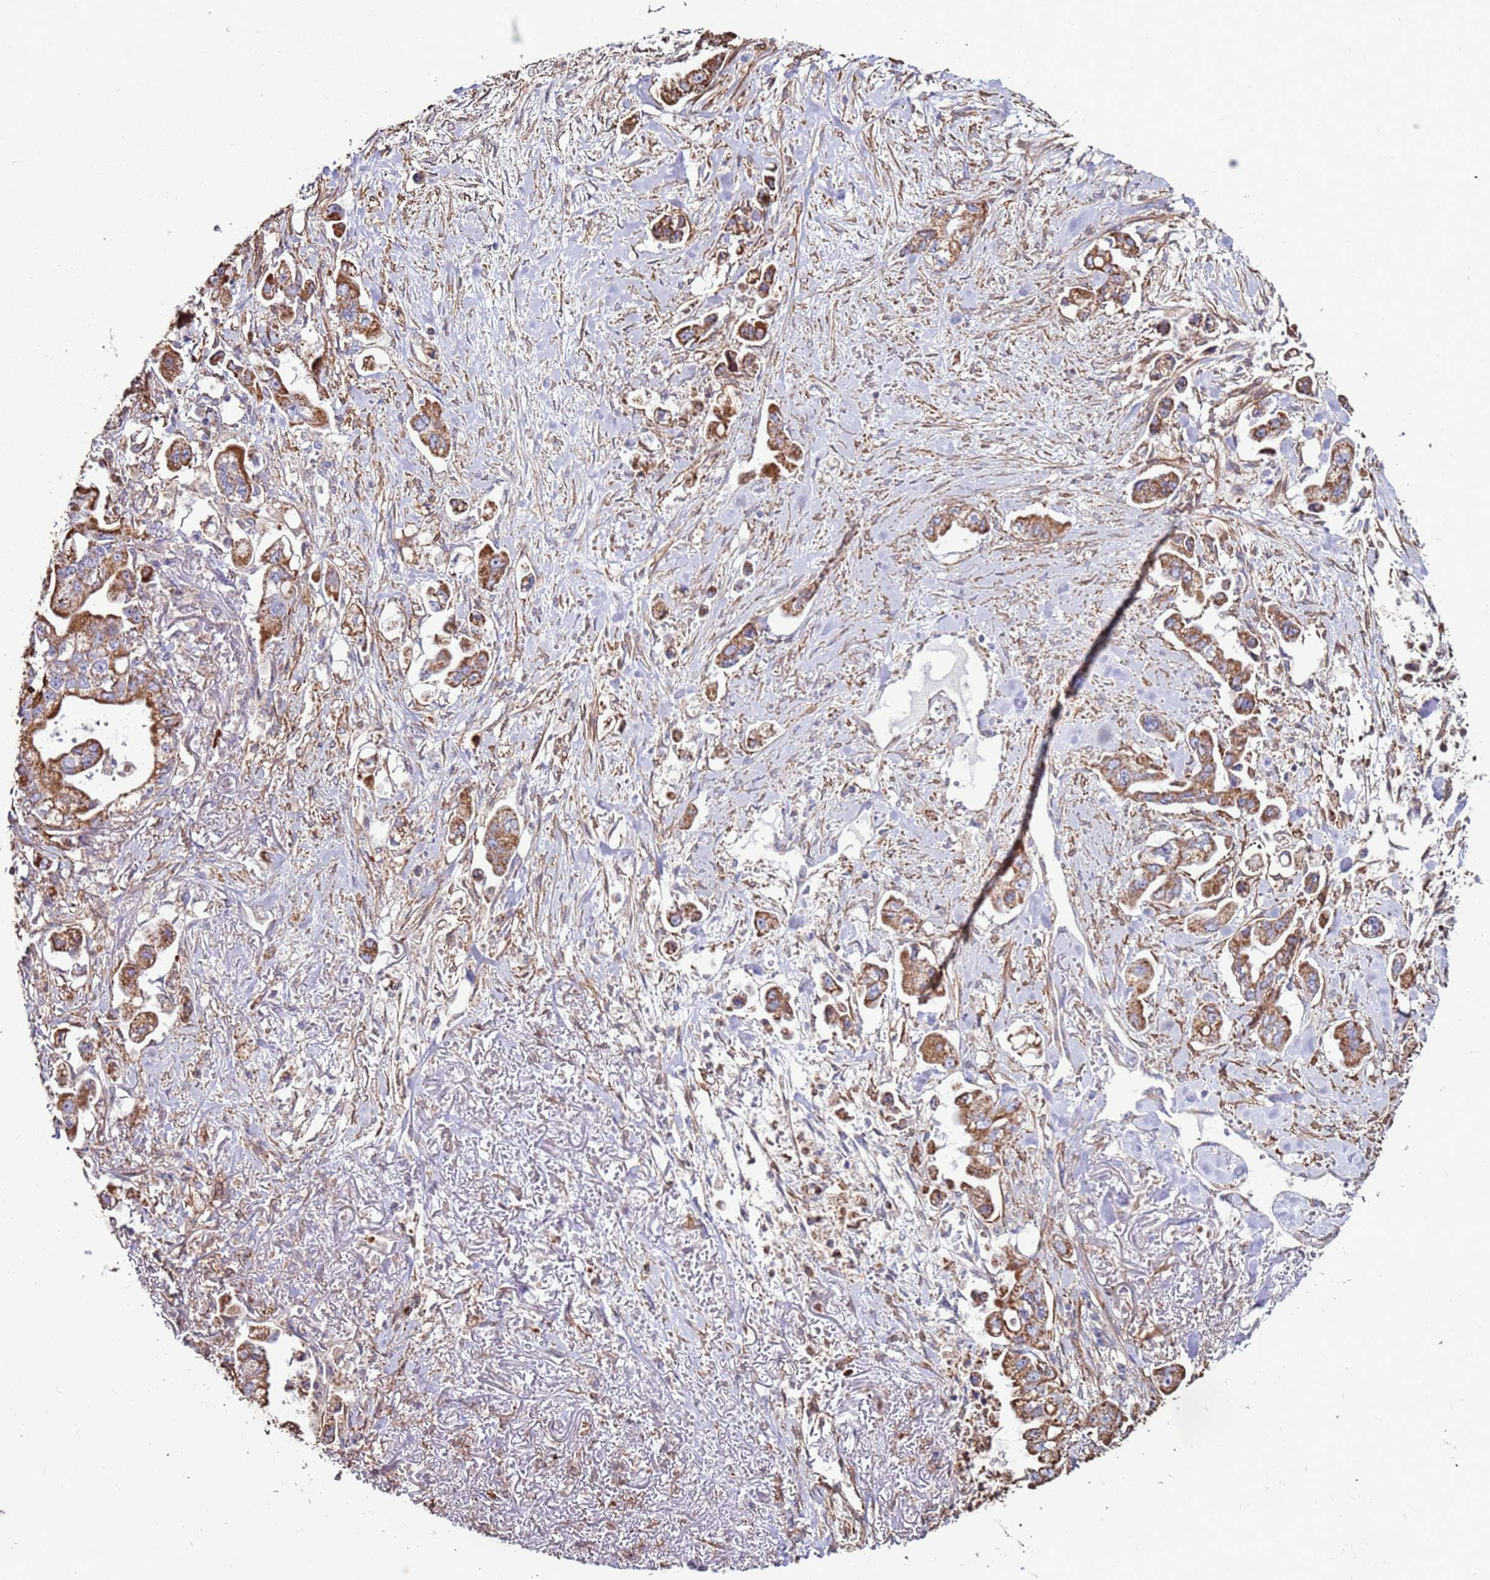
{"staining": {"intensity": "moderate", "quantity": ">75%", "location": "cytoplasmic/membranous"}, "tissue": "stomach cancer", "cell_type": "Tumor cells", "image_type": "cancer", "snomed": [{"axis": "morphology", "description": "Adenocarcinoma, NOS"}, {"axis": "topography", "description": "Stomach"}], "caption": "Protein analysis of adenocarcinoma (stomach) tissue demonstrates moderate cytoplasmic/membranous staining in about >75% of tumor cells.", "gene": "DDX59", "patient": {"sex": "male", "age": 62}}